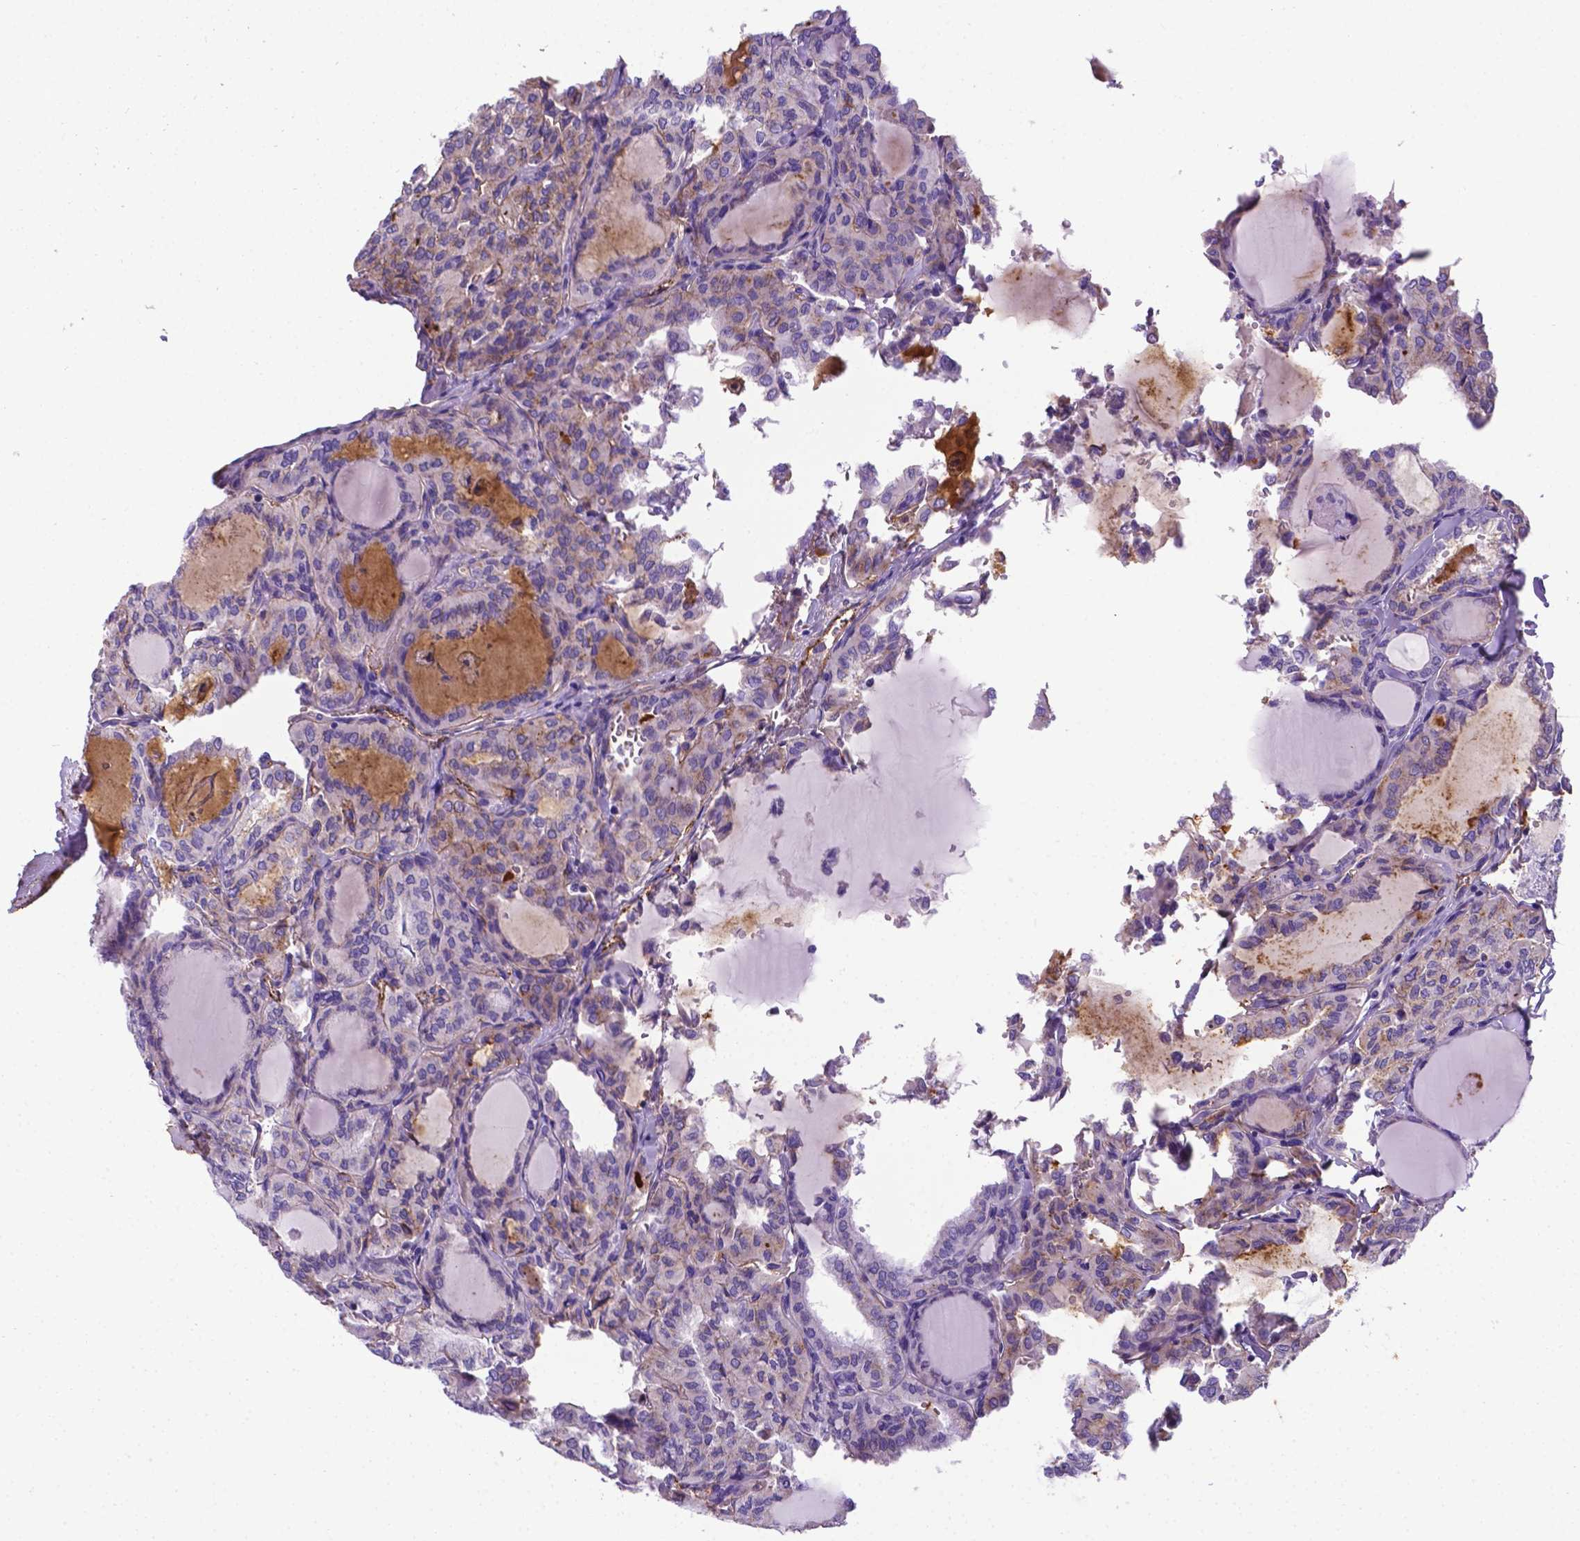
{"staining": {"intensity": "weak", "quantity": "<25%", "location": "cytoplasmic/membranous"}, "tissue": "thyroid cancer", "cell_type": "Tumor cells", "image_type": "cancer", "snomed": [{"axis": "morphology", "description": "Papillary adenocarcinoma, NOS"}, {"axis": "topography", "description": "Thyroid gland"}], "caption": "High power microscopy micrograph of an IHC histopathology image of thyroid papillary adenocarcinoma, revealing no significant staining in tumor cells.", "gene": "APOE", "patient": {"sex": "male", "age": 20}}